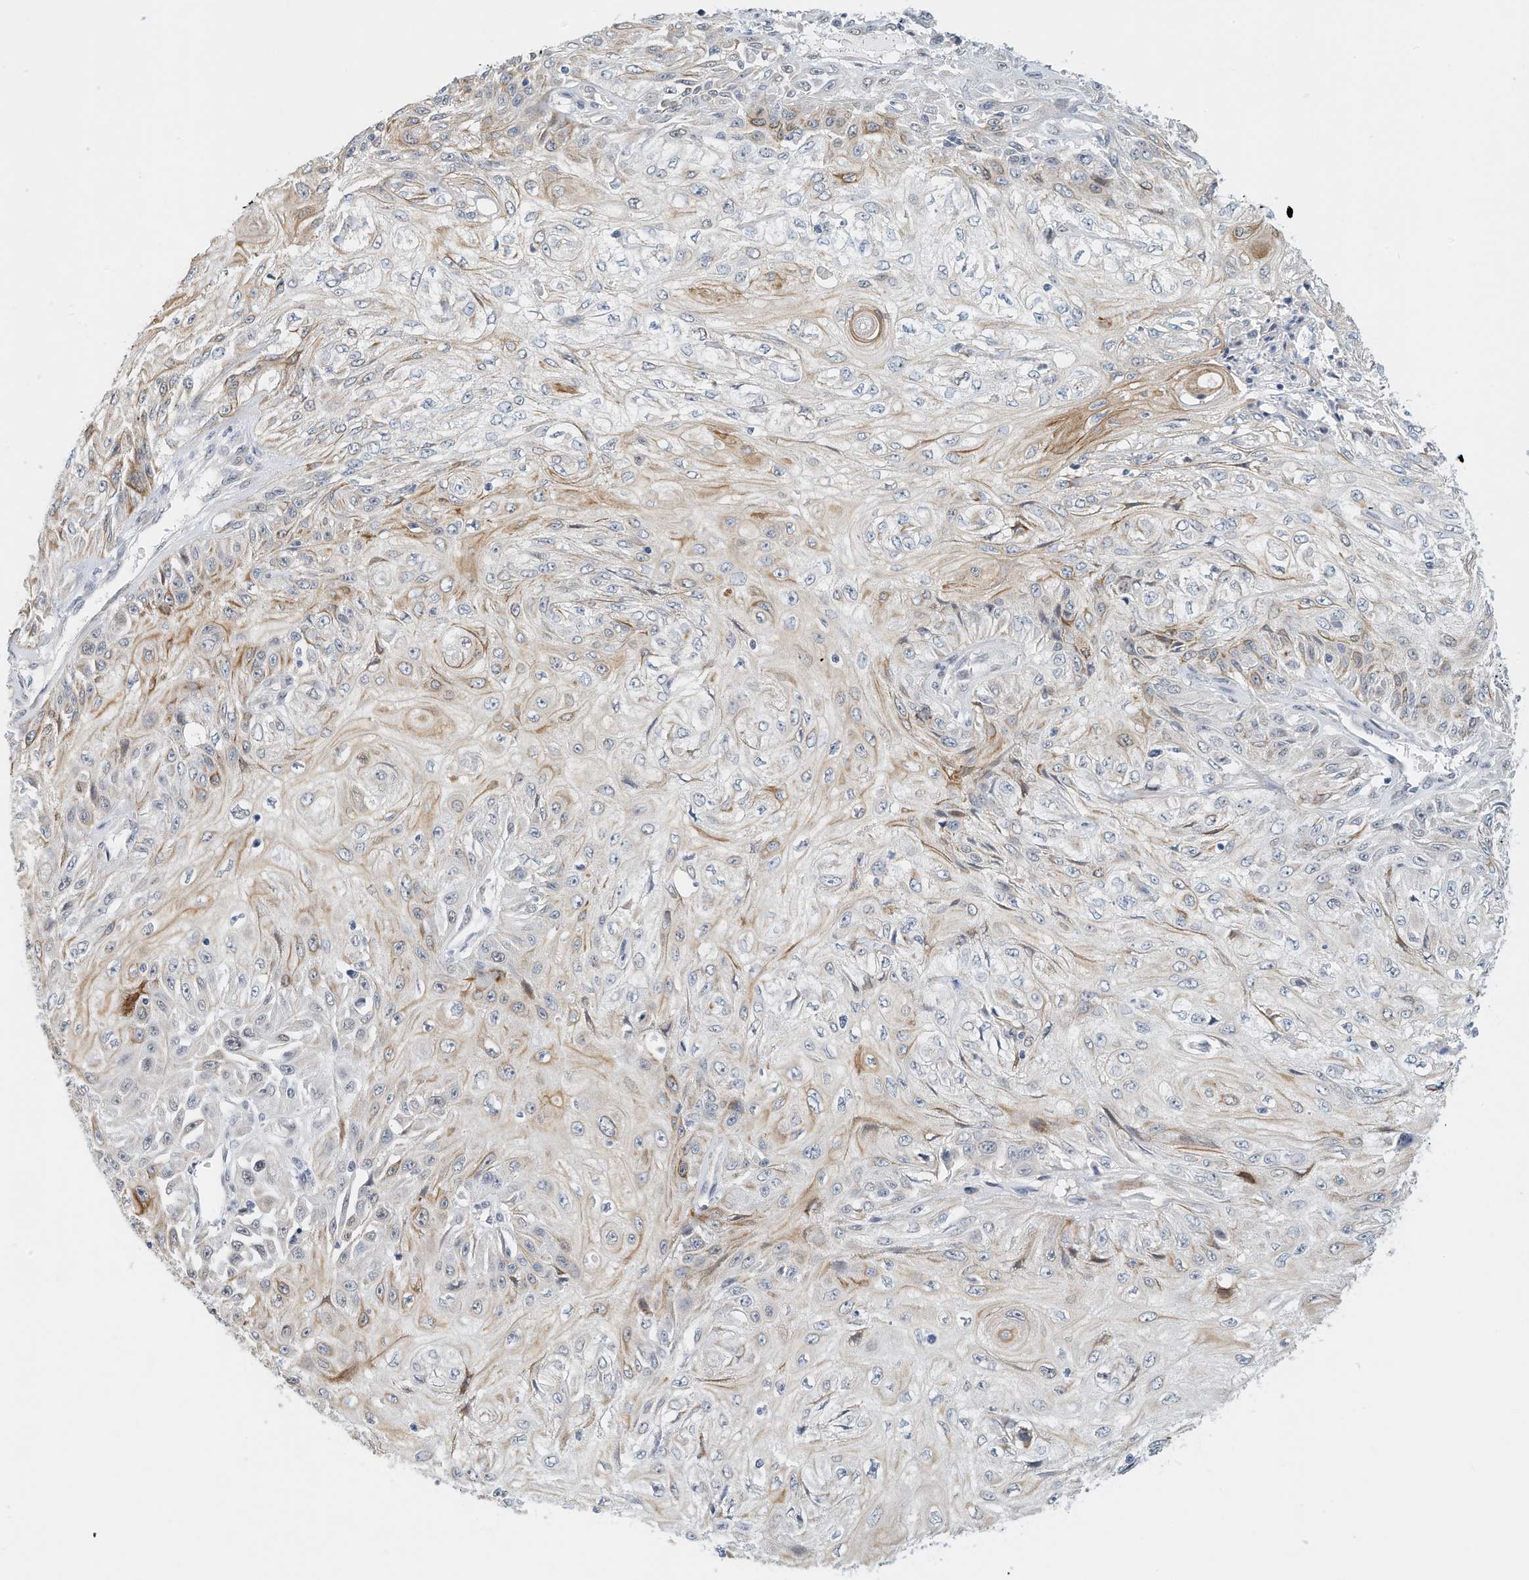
{"staining": {"intensity": "moderate", "quantity": "<25%", "location": "cytoplasmic/membranous"}, "tissue": "skin cancer", "cell_type": "Tumor cells", "image_type": "cancer", "snomed": [{"axis": "morphology", "description": "Squamous cell carcinoma, NOS"}, {"axis": "morphology", "description": "Squamous cell carcinoma, metastatic, NOS"}, {"axis": "topography", "description": "Skin"}, {"axis": "topography", "description": "Lymph node"}], "caption": "Skin cancer stained with a brown dye exhibits moderate cytoplasmic/membranous positive positivity in about <25% of tumor cells.", "gene": "ARHGAP28", "patient": {"sex": "male", "age": 75}}